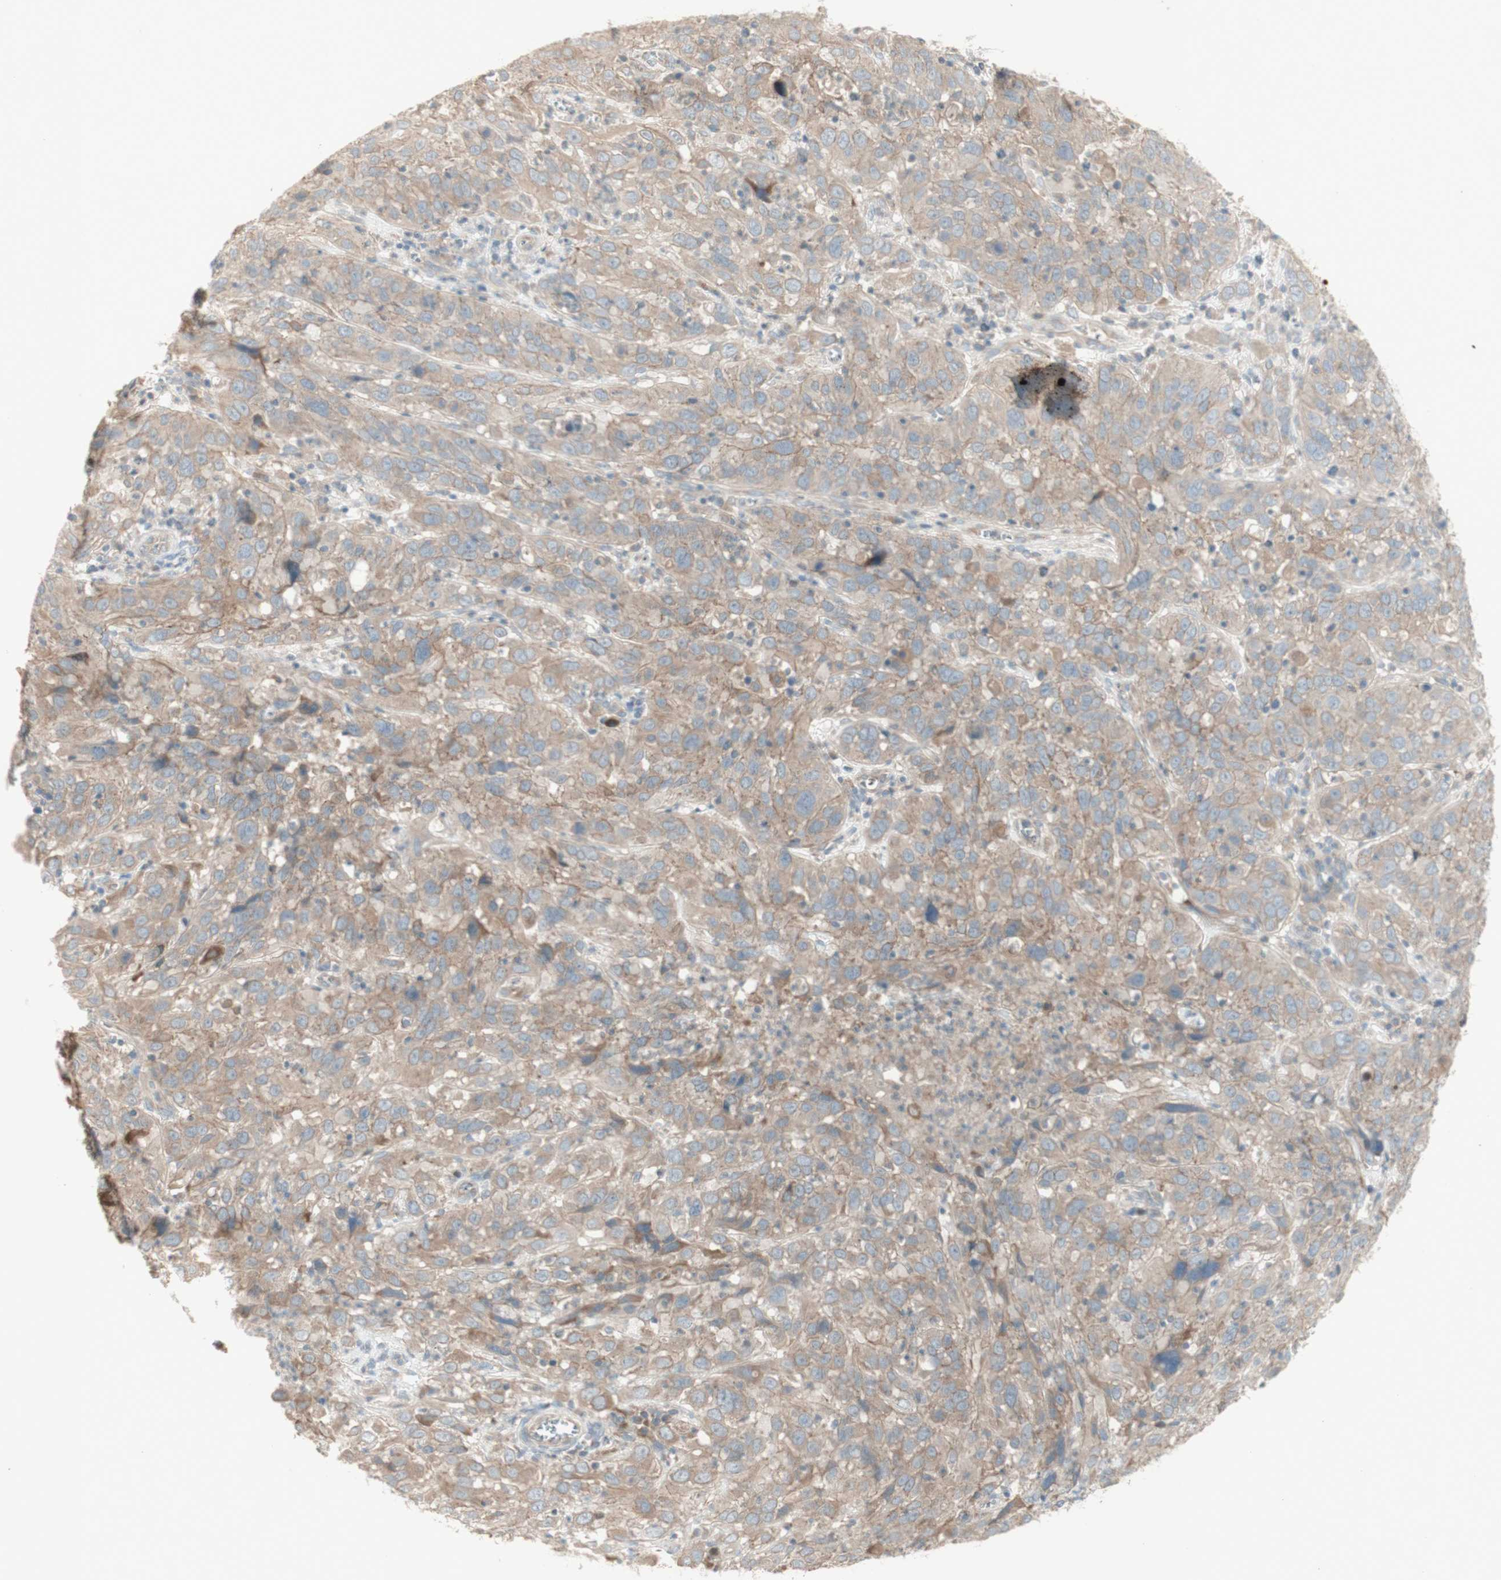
{"staining": {"intensity": "weak", "quantity": ">75%", "location": "cytoplasmic/membranous"}, "tissue": "cervical cancer", "cell_type": "Tumor cells", "image_type": "cancer", "snomed": [{"axis": "morphology", "description": "Squamous cell carcinoma, NOS"}, {"axis": "topography", "description": "Cervix"}], "caption": "Cervical cancer stained with a protein marker exhibits weak staining in tumor cells.", "gene": "PTGER4", "patient": {"sex": "female", "age": 32}}